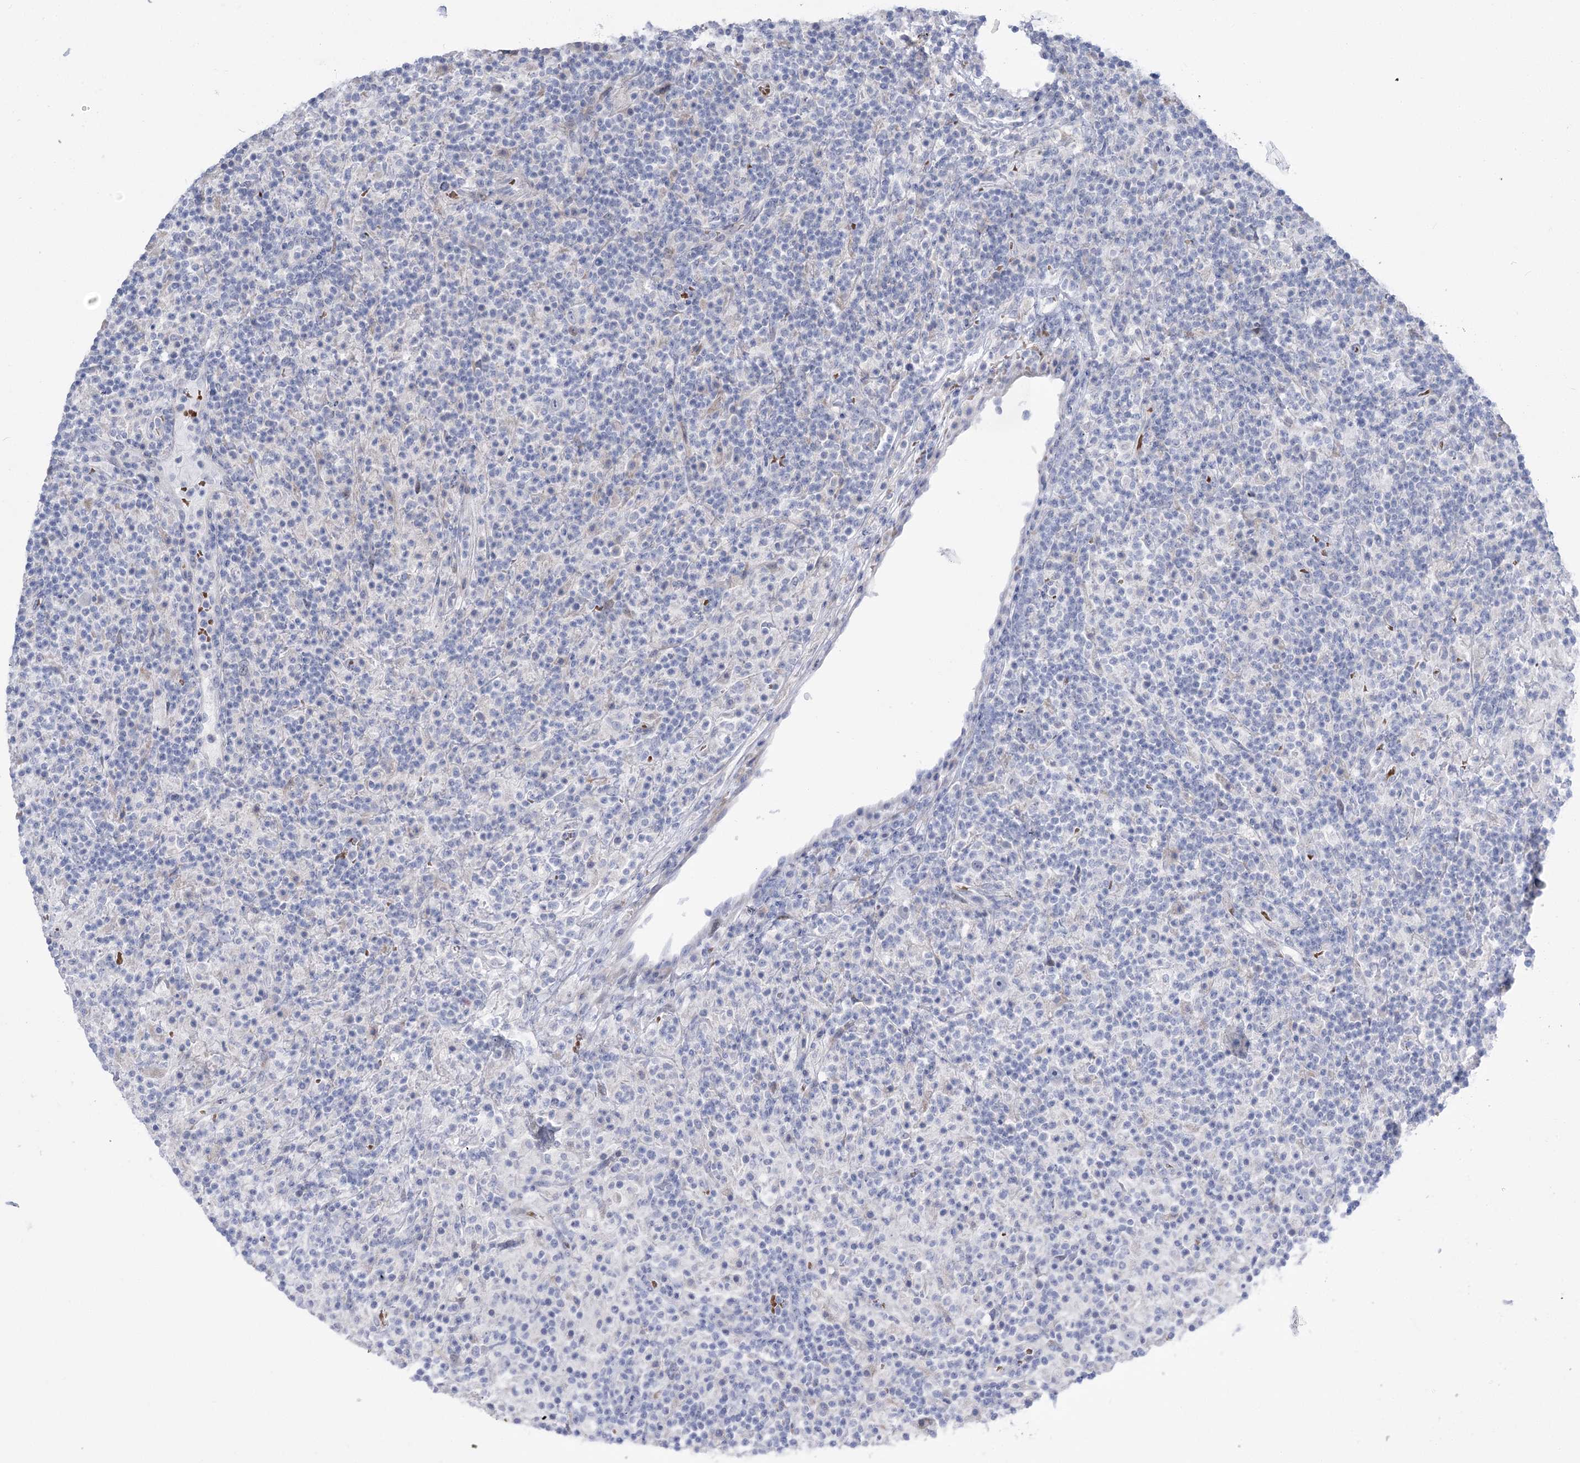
{"staining": {"intensity": "negative", "quantity": "none", "location": "none"}, "tissue": "lymphoma", "cell_type": "Tumor cells", "image_type": "cancer", "snomed": [{"axis": "morphology", "description": "Hodgkin's disease, NOS"}, {"axis": "topography", "description": "Lymph node"}], "caption": "High magnification brightfield microscopy of lymphoma stained with DAB (brown) and counterstained with hematoxylin (blue): tumor cells show no significant staining. (Brightfield microscopy of DAB (3,3'-diaminobenzidine) IHC at high magnification).", "gene": "SIAE", "patient": {"sex": "male", "age": 70}}